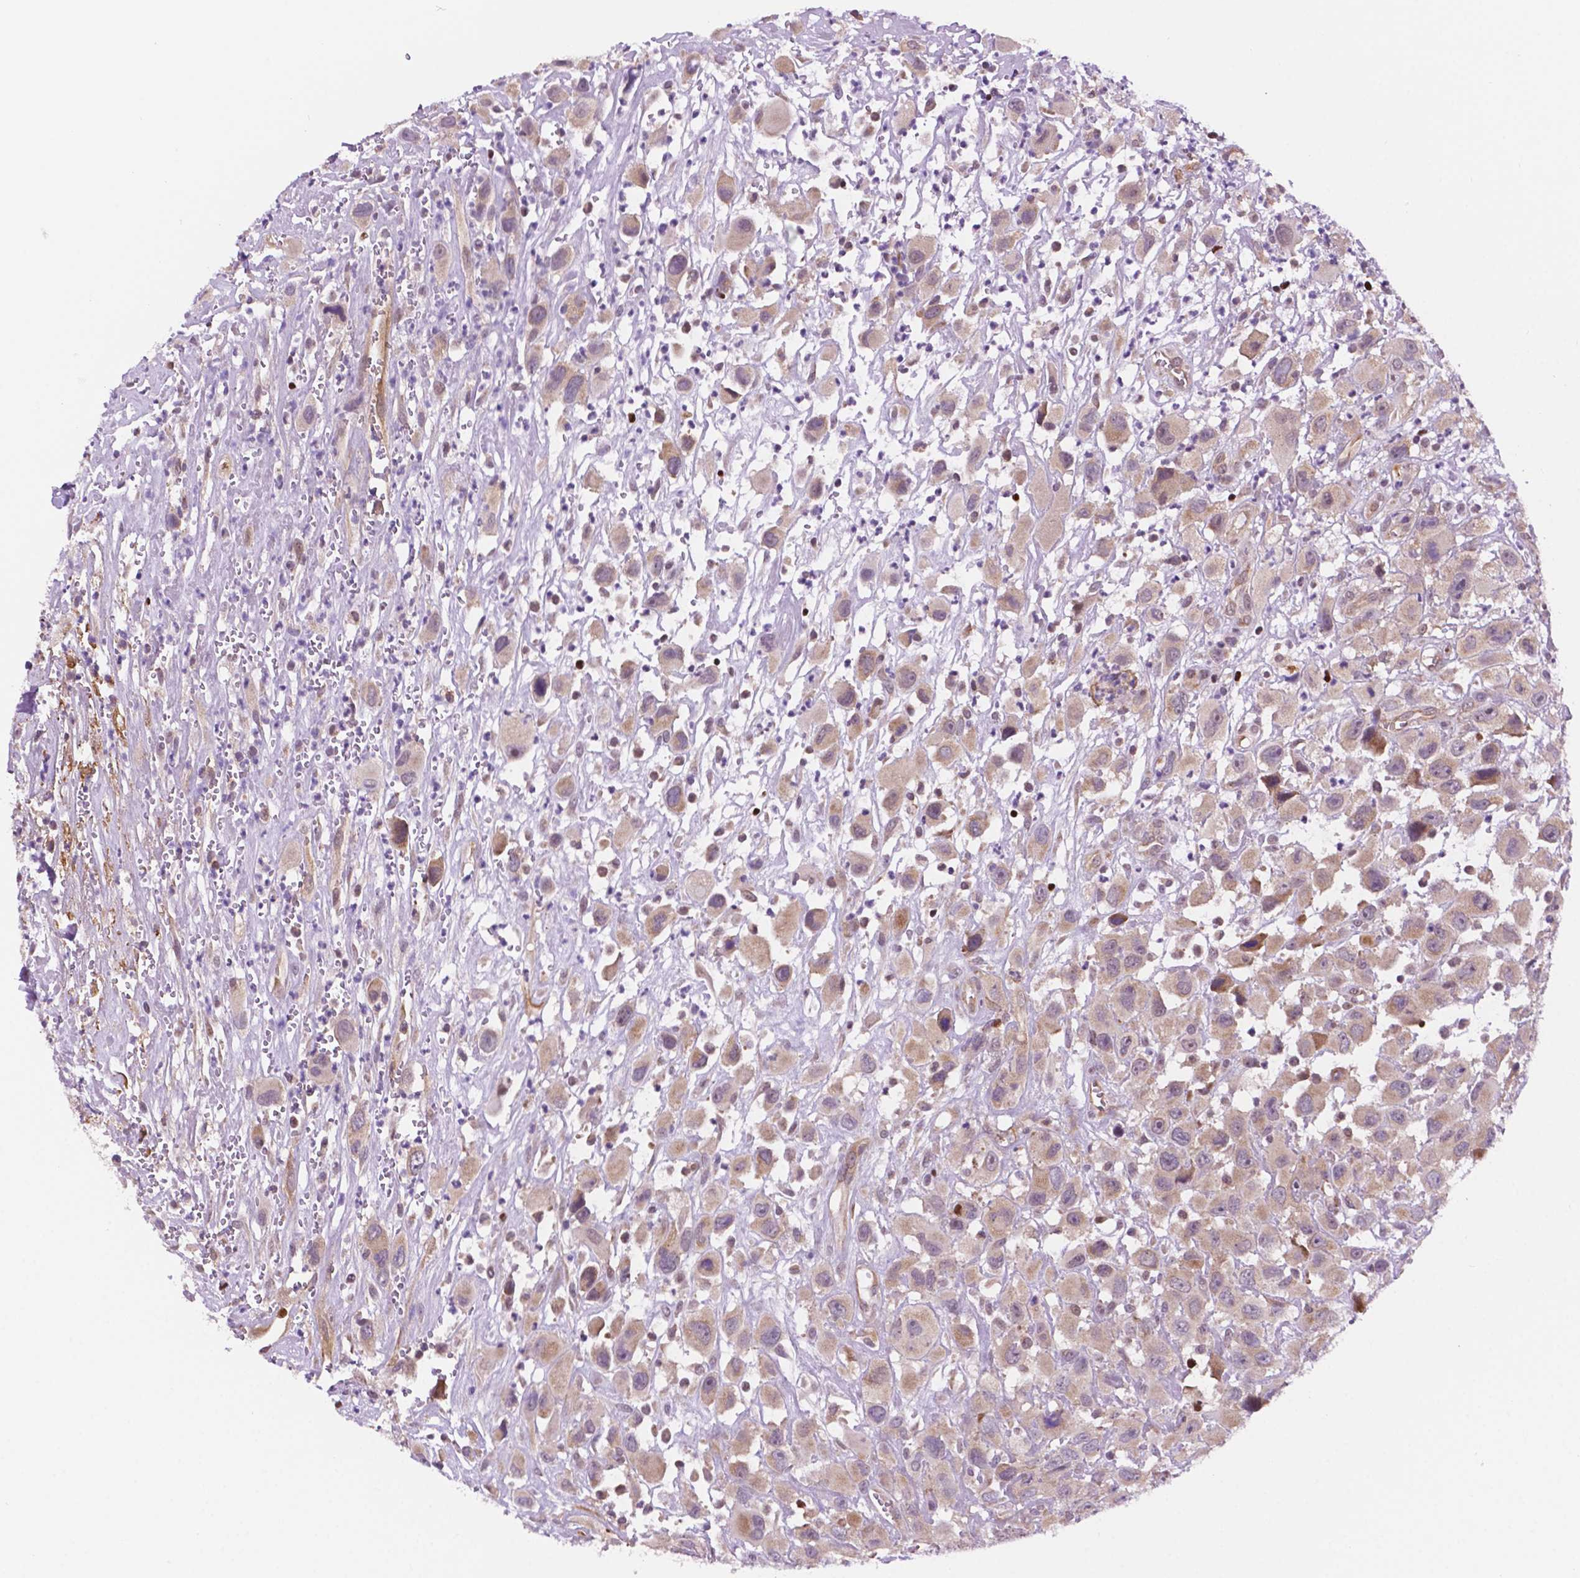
{"staining": {"intensity": "weak", "quantity": ">75%", "location": "cytoplasmic/membranous"}, "tissue": "head and neck cancer", "cell_type": "Tumor cells", "image_type": "cancer", "snomed": [{"axis": "morphology", "description": "Squamous cell carcinoma, NOS"}, {"axis": "morphology", "description": "Squamous cell carcinoma, metastatic, NOS"}, {"axis": "topography", "description": "Oral tissue"}, {"axis": "topography", "description": "Head-Neck"}], "caption": "Human head and neck cancer (squamous cell carcinoma) stained with a brown dye reveals weak cytoplasmic/membranous positive expression in about >75% of tumor cells.", "gene": "GEMIN4", "patient": {"sex": "female", "age": 85}}